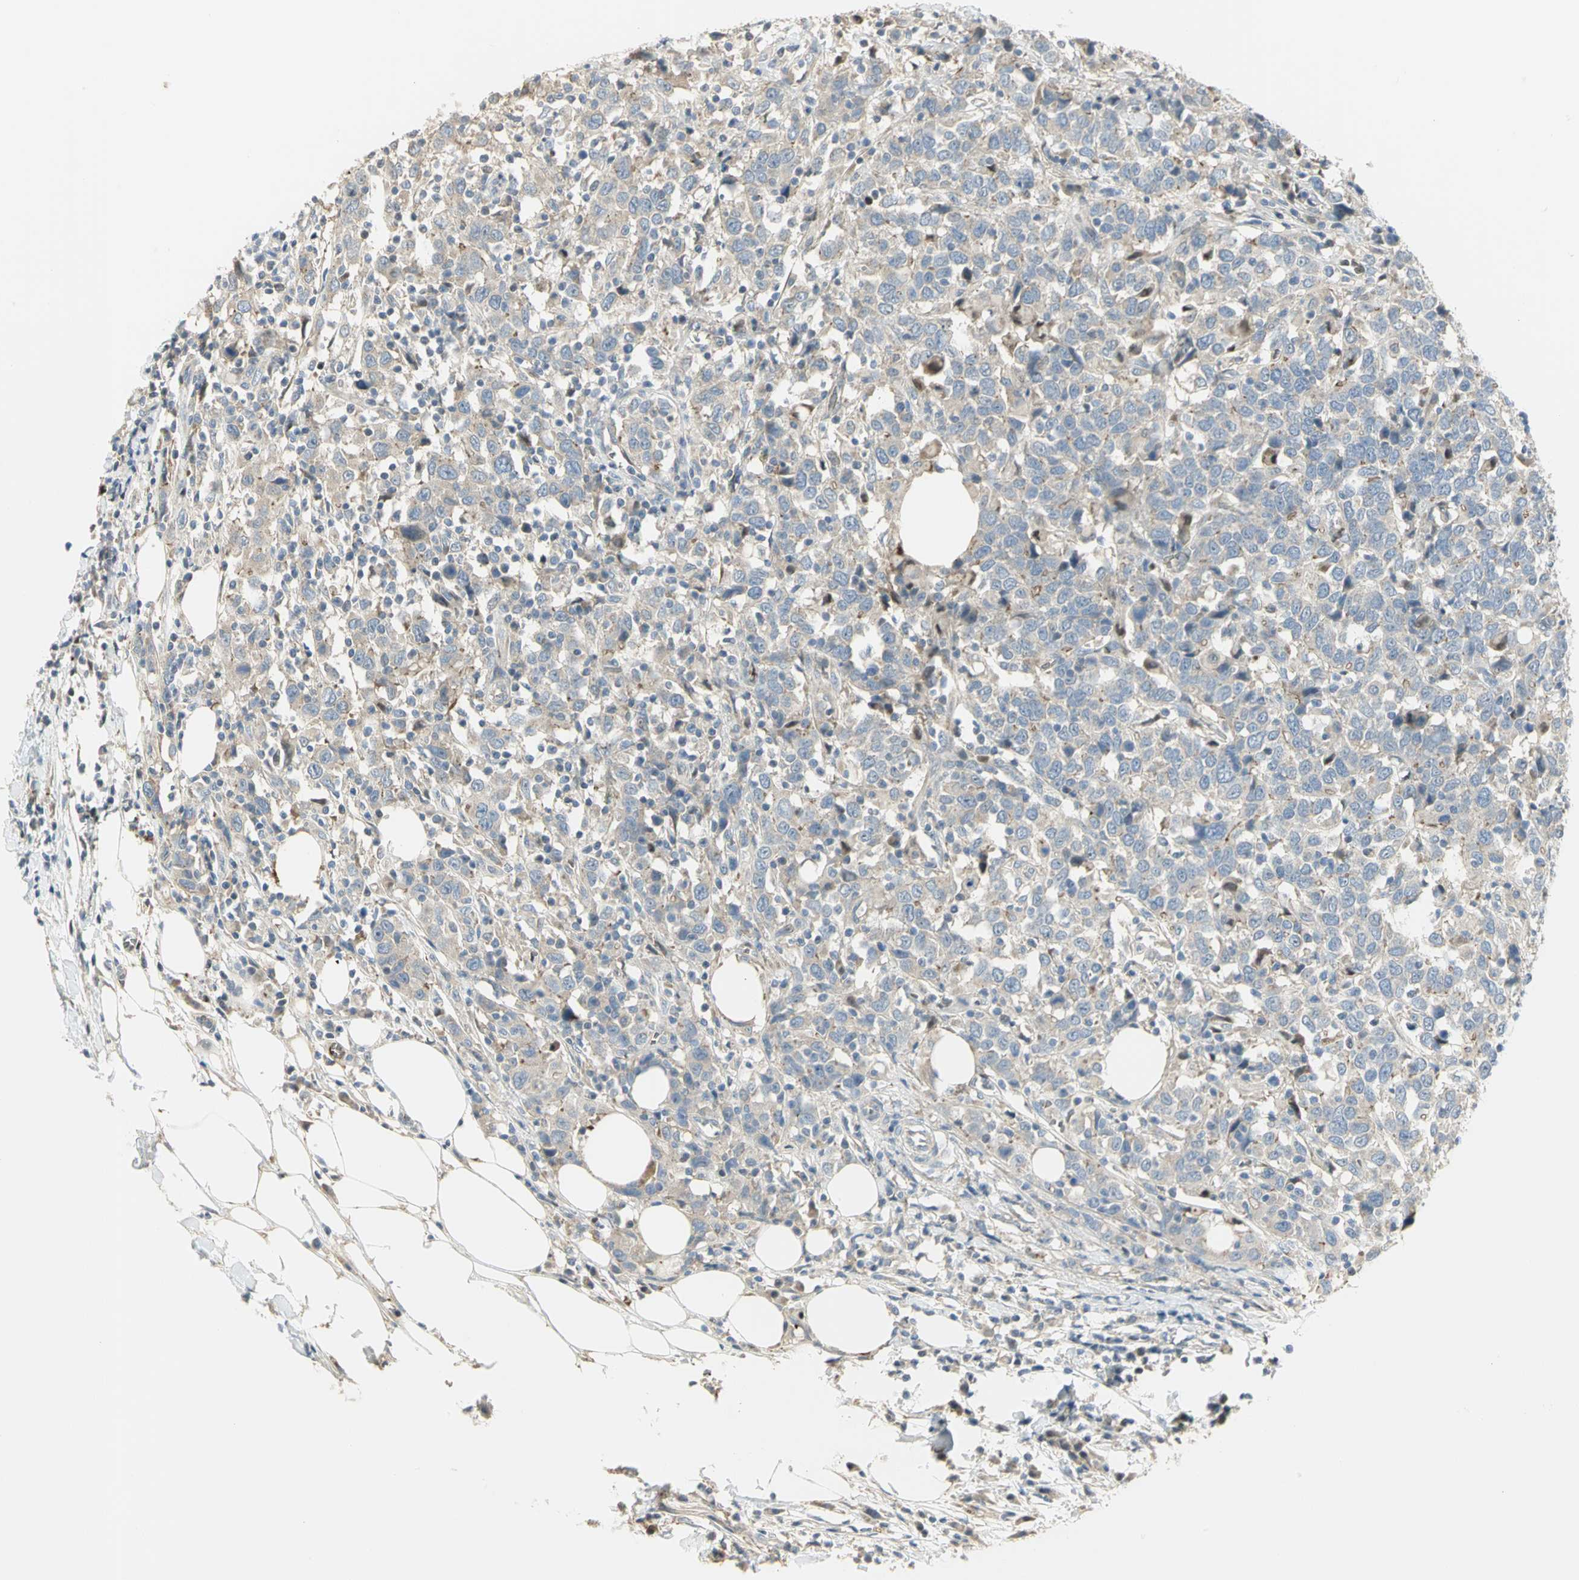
{"staining": {"intensity": "negative", "quantity": "none", "location": "none"}, "tissue": "urothelial cancer", "cell_type": "Tumor cells", "image_type": "cancer", "snomed": [{"axis": "morphology", "description": "Urothelial carcinoma, High grade"}, {"axis": "topography", "description": "Urinary bladder"}], "caption": "Tumor cells show no significant protein positivity in urothelial carcinoma (high-grade).", "gene": "ANK1", "patient": {"sex": "male", "age": 61}}